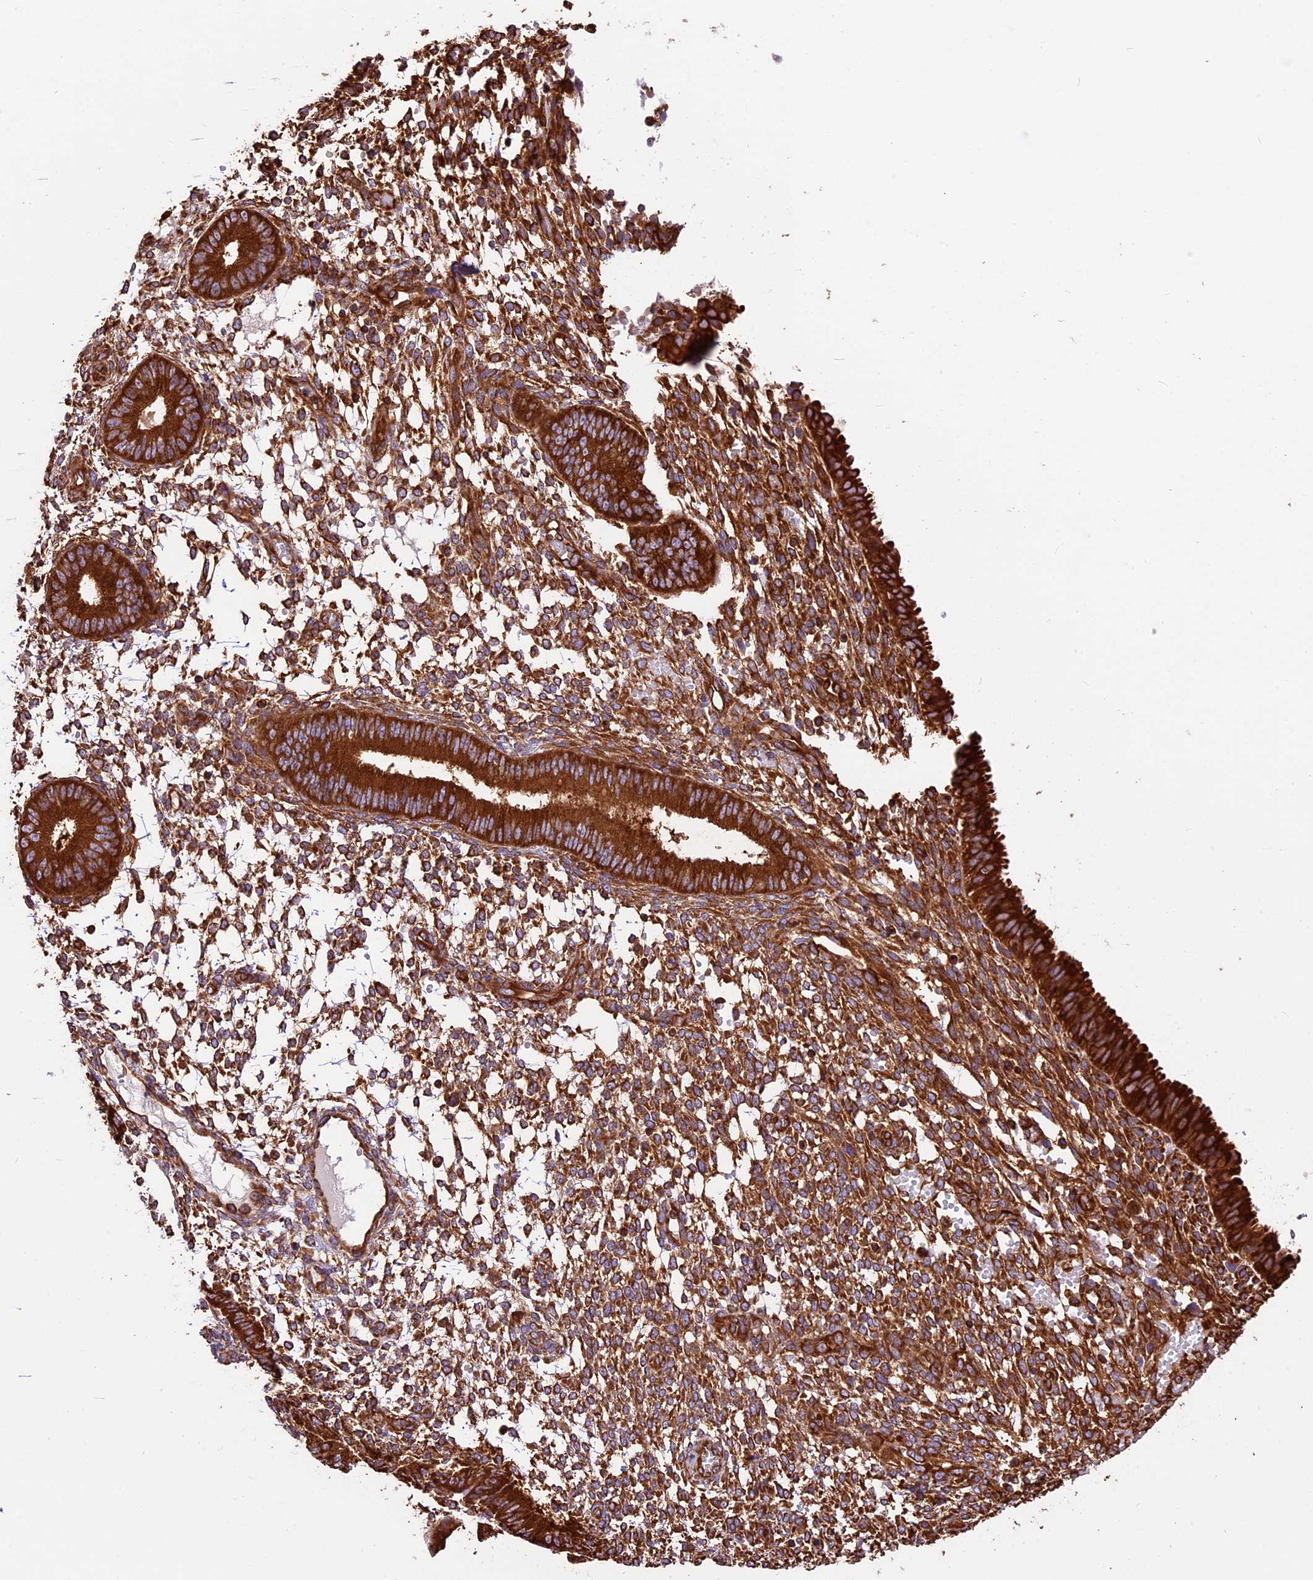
{"staining": {"intensity": "moderate", "quantity": "25%-75%", "location": "cytoplasmic/membranous"}, "tissue": "endometrium", "cell_type": "Cells in endometrial stroma", "image_type": "normal", "snomed": [{"axis": "morphology", "description": "Normal tissue, NOS"}, {"axis": "topography", "description": "Endometrium"}], "caption": "Unremarkable endometrium exhibits moderate cytoplasmic/membranous positivity in about 25%-75% of cells in endometrial stroma, visualized by immunohistochemistry.", "gene": "KARS1", "patient": {"sex": "female", "age": 49}}